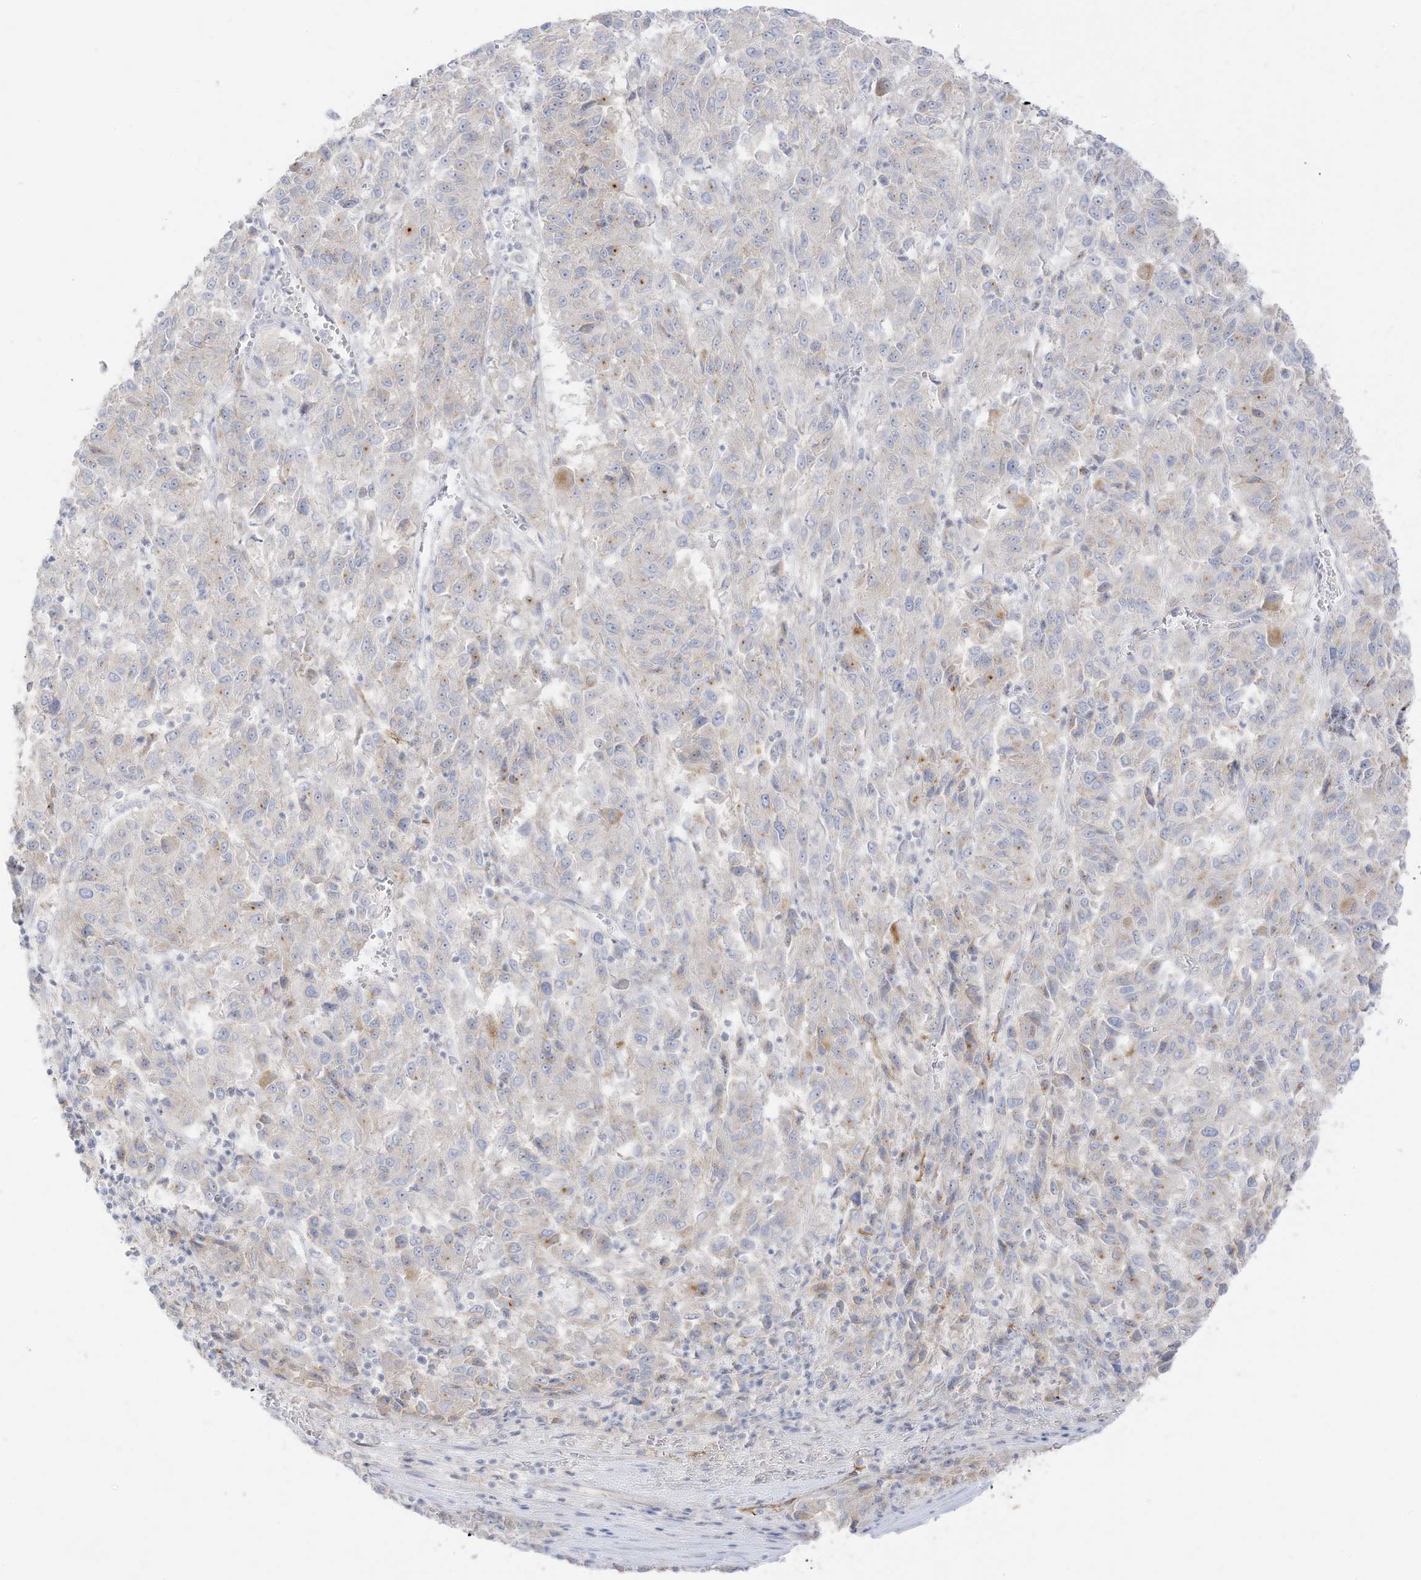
{"staining": {"intensity": "negative", "quantity": "none", "location": "none"}, "tissue": "melanoma", "cell_type": "Tumor cells", "image_type": "cancer", "snomed": [{"axis": "morphology", "description": "Malignant melanoma, Metastatic site"}, {"axis": "topography", "description": "Lung"}], "caption": "This is a micrograph of immunohistochemistry staining of malignant melanoma (metastatic site), which shows no expression in tumor cells.", "gene": "C11orf87", "patient": {"sex": "male", "age": 64}}